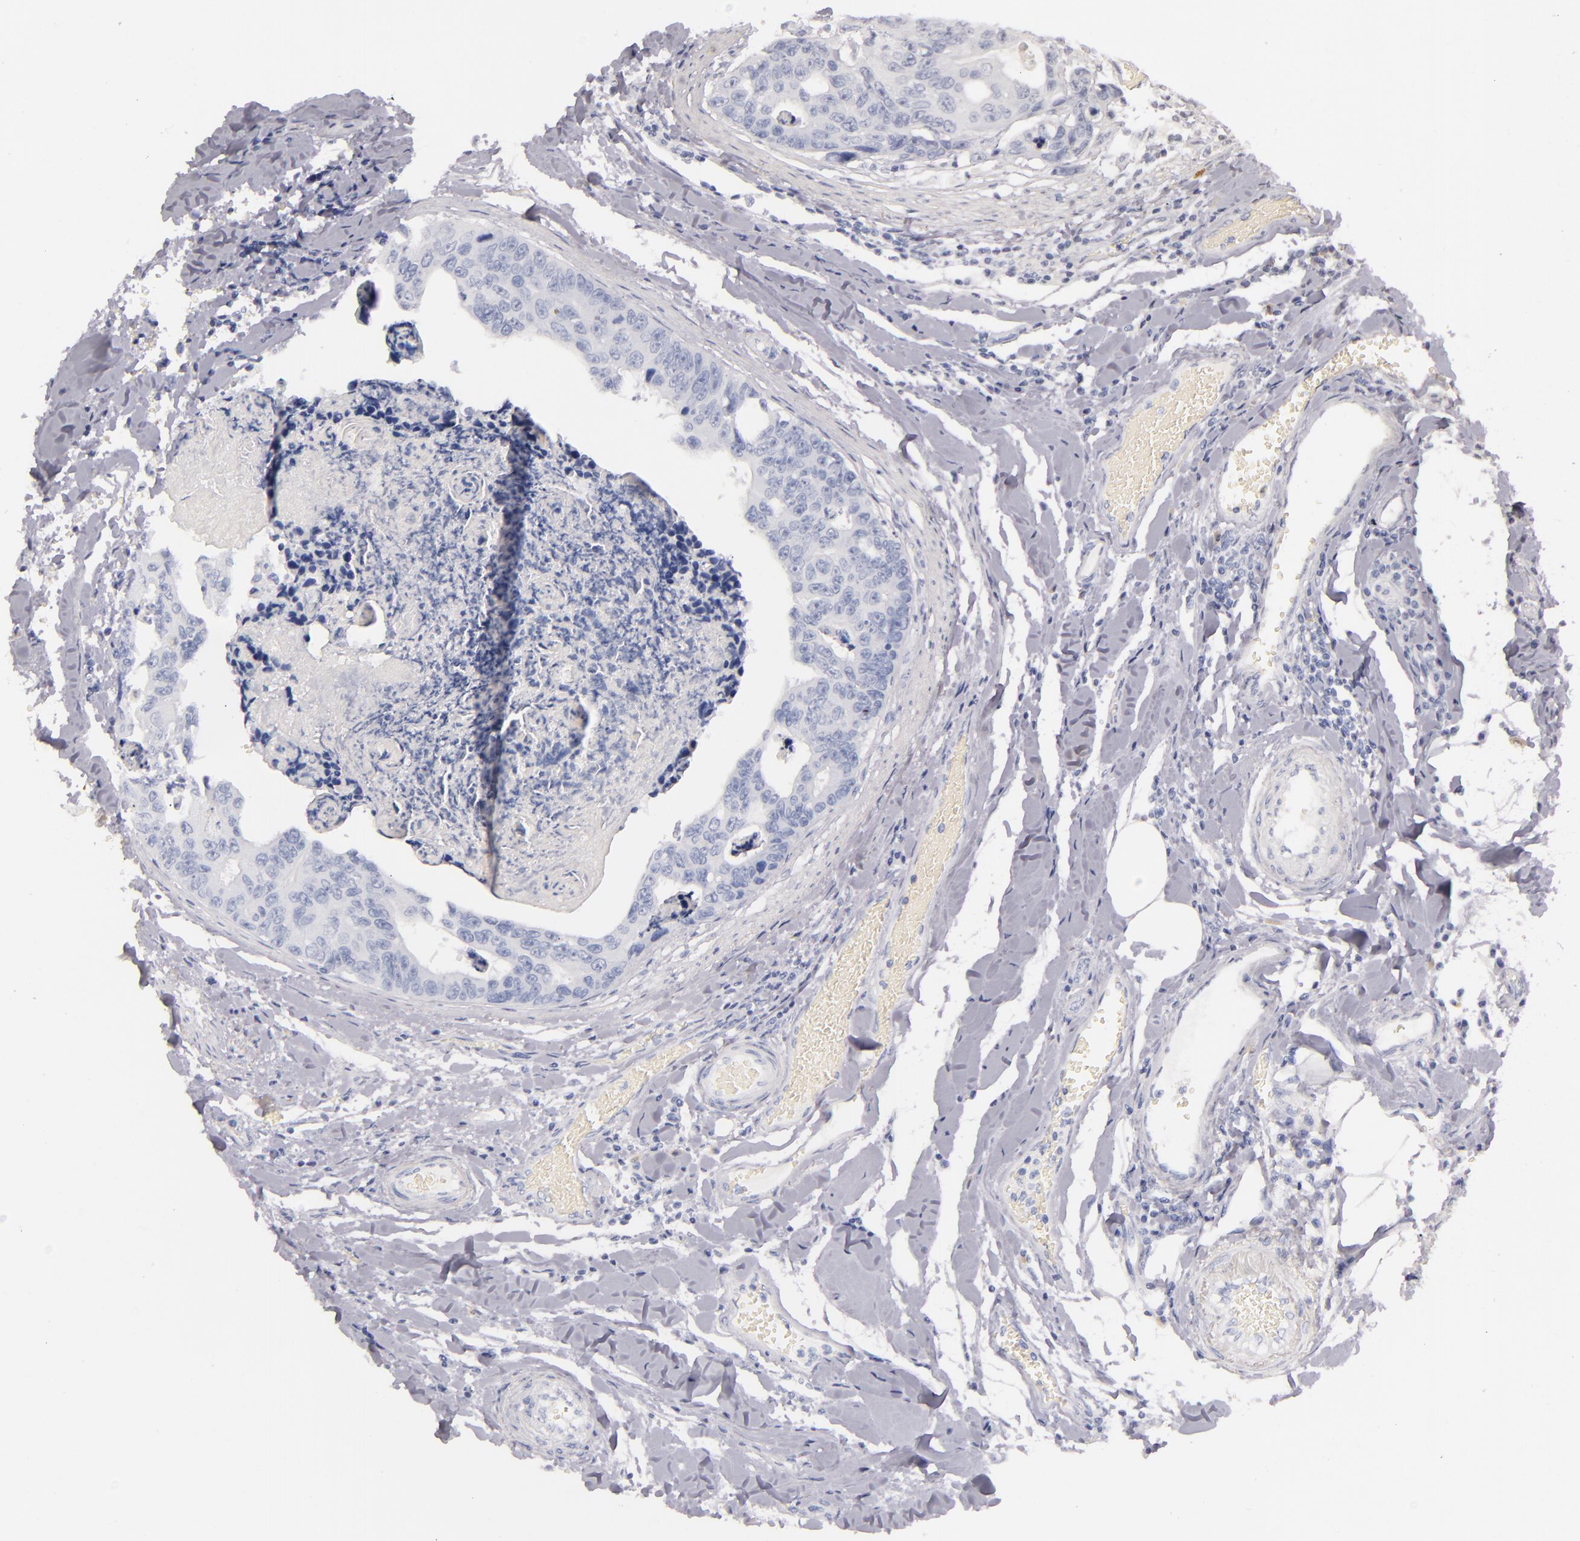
{"staining": {"intensity": "negative", "quantity": "none", "location": "none"}, "tissue": "colorectal cancer", "cell_type": "Tumor cells", "image_type": "cancer", "snomed": [{"axis": "morphology", "description": "Adenocarcinoma, NOS"}, {"axis": "topography", "description": "Colon"}], "caption": "Immunohistochemistry image of neoplastic tissue: human colorectal adenocarcinoma stained with DAB (3,3'-diaminobenzidine) reveals no significant protein staining in tumor cells. (Brightfield microscopy of DAB (3,3'-diaminobenzidine) immunohistochemistry at high magnification).", "gene": "TPSD1", "patient": {"sex": "female", "age": 86}}